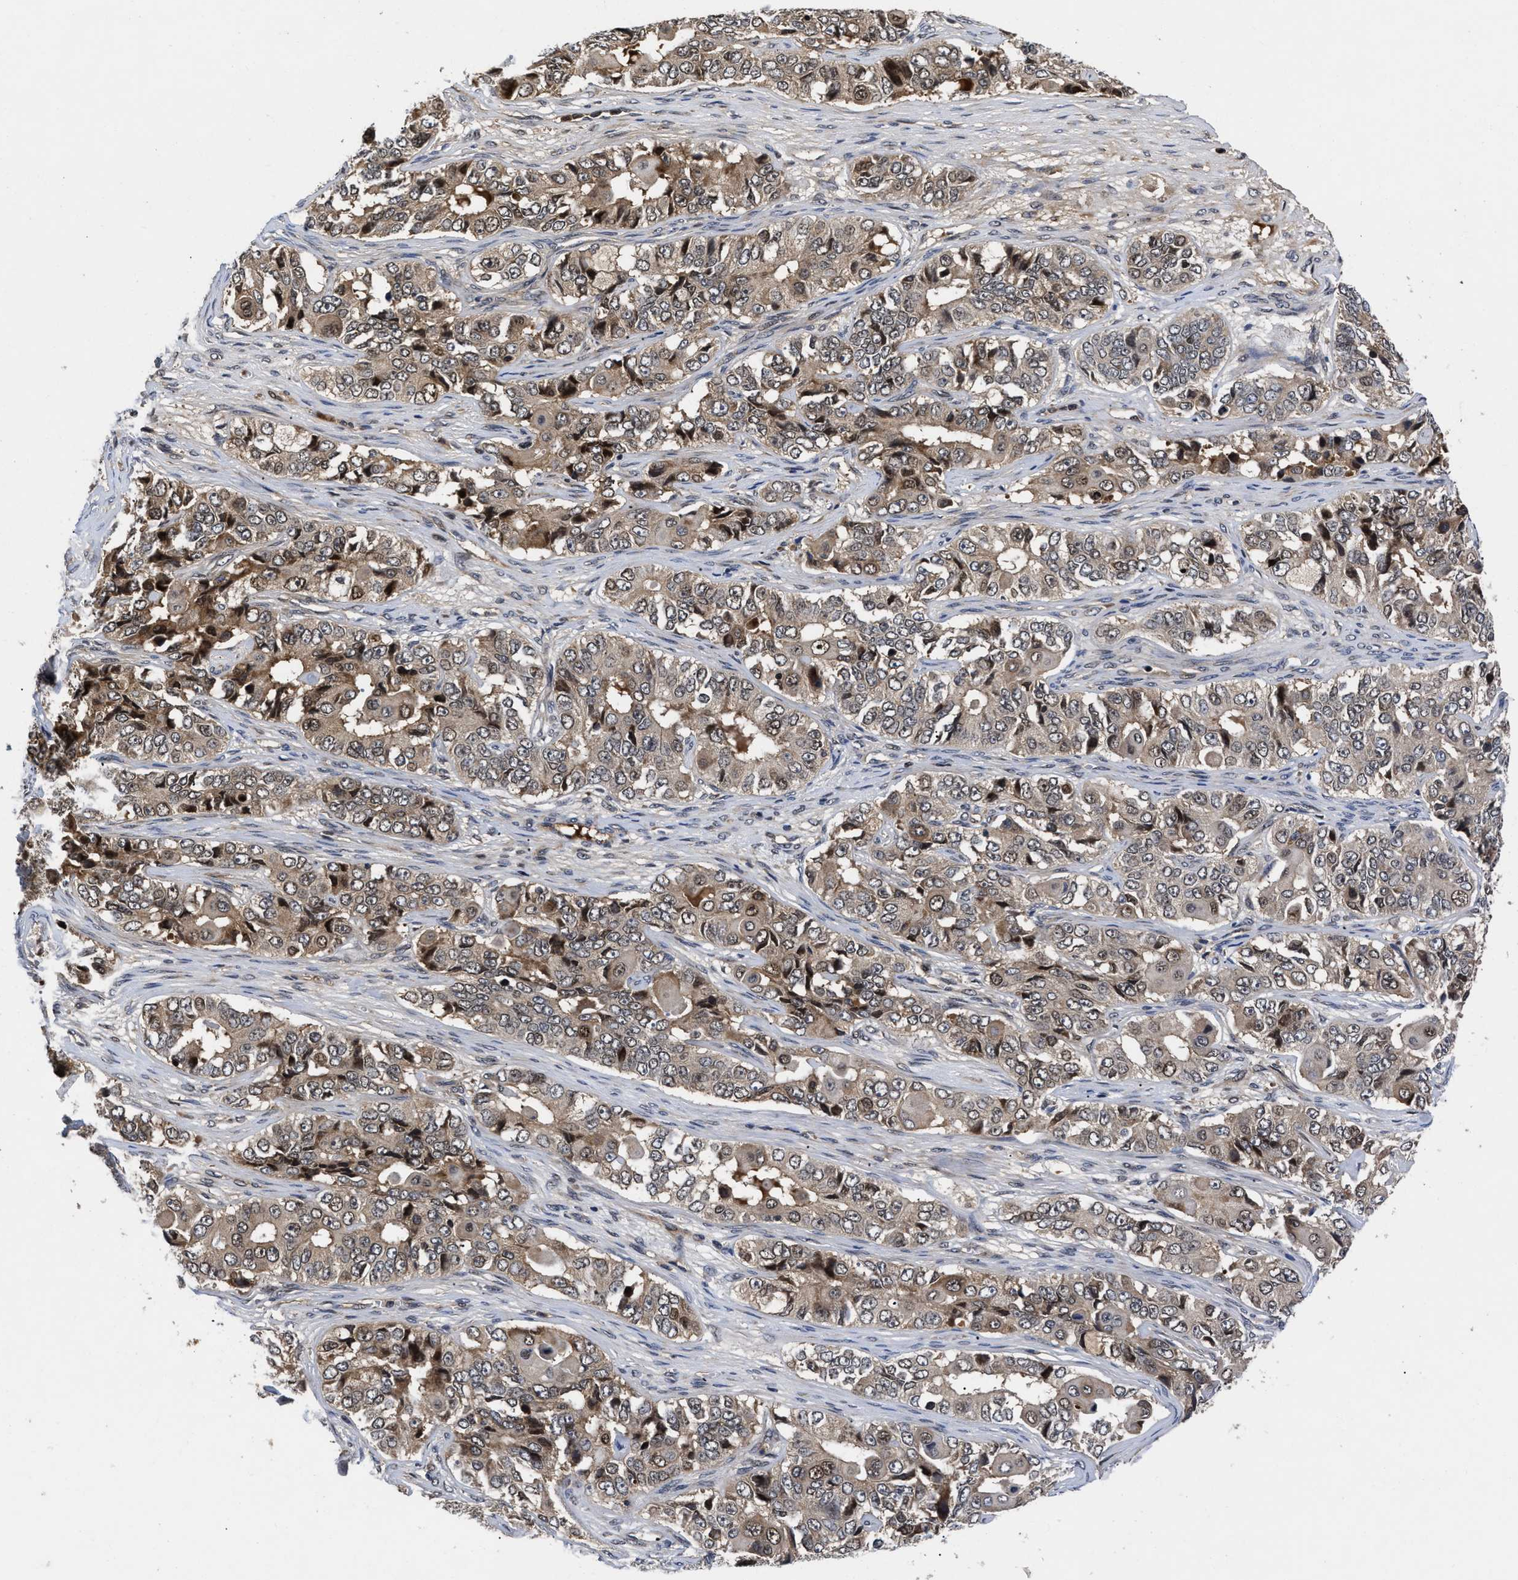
{"staining": {"intensity": "weak", "quantity": ">75%", "location": "cytoplasmic/membranous,nuclear"}, "tissue": "ovarian cancer", "cell_type": "Tumor cells", "image_type": "cancer", "snomed": [{"axis": "morphology", "description": "Carcinoma, endometroid"}, {"axis": "topography", "description": "Ovary"}], "caption": "Weak cytoplasmic/membranous and nuclear staining for a protein is present in approximately >75% of tumor cells of endometroid carcinoma (ovarian) using immunohistochemistry.", "gene": "FAM200A", "patient": {"sex": "female", "age": 51}}